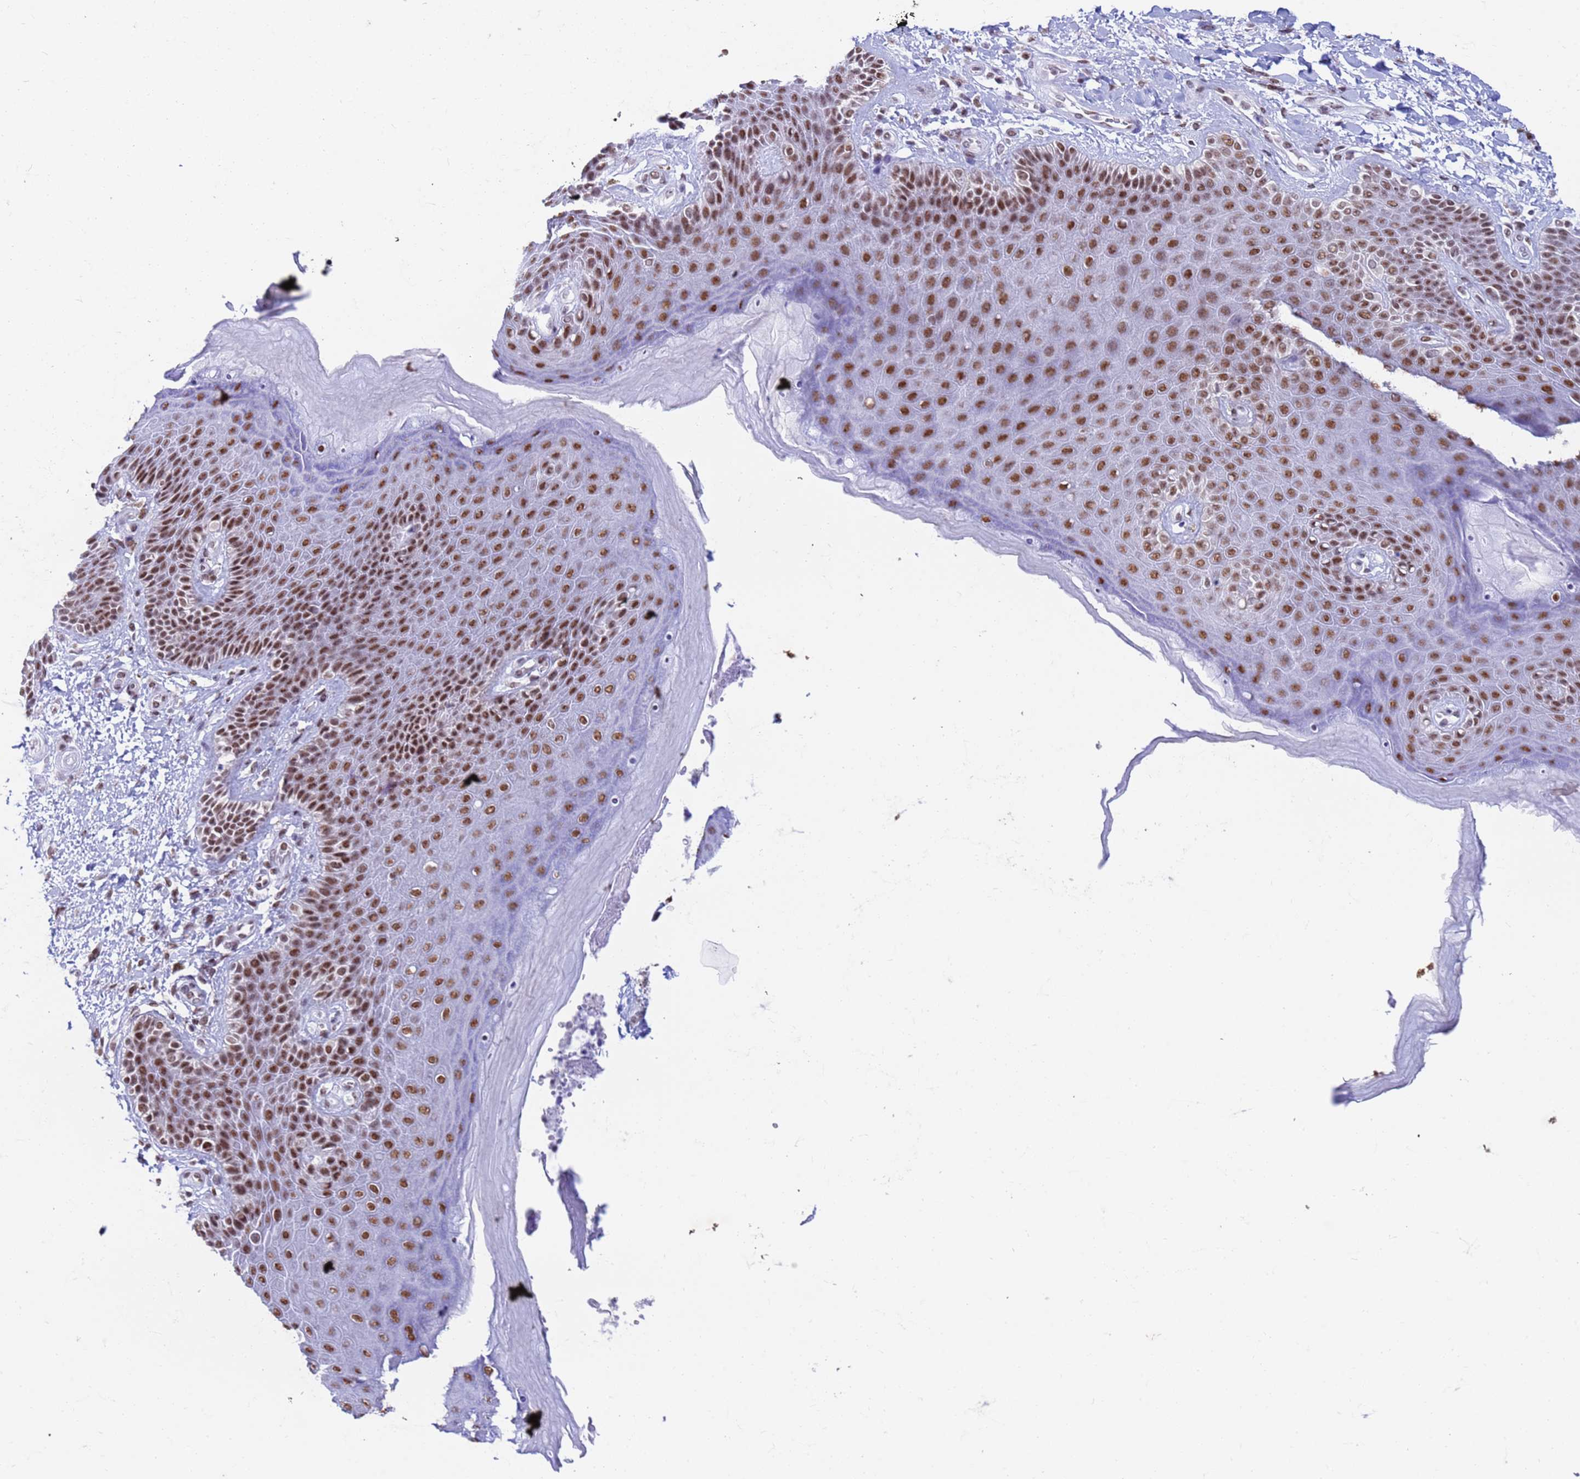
{"staining": {"intensity": "moderate", "quantity": ">75%", "location": "nuclear"}, "tissue": "skin", "cell_type": "Epidermal cells", "image_type": "normal", "snomed": [{"axis": "morphology", "description": "Normal tissue, NOS"}, {"axis": "topography", "description": "Anal"}], "caption": "IHC micrograph of normal skin stained for a protein (brown), which reveals medium levels of moderate nuclear staining in approximately >75% of epidermal cells.", "gene": "FAM170B", "patient": {"sex": "female", "age": 89}}